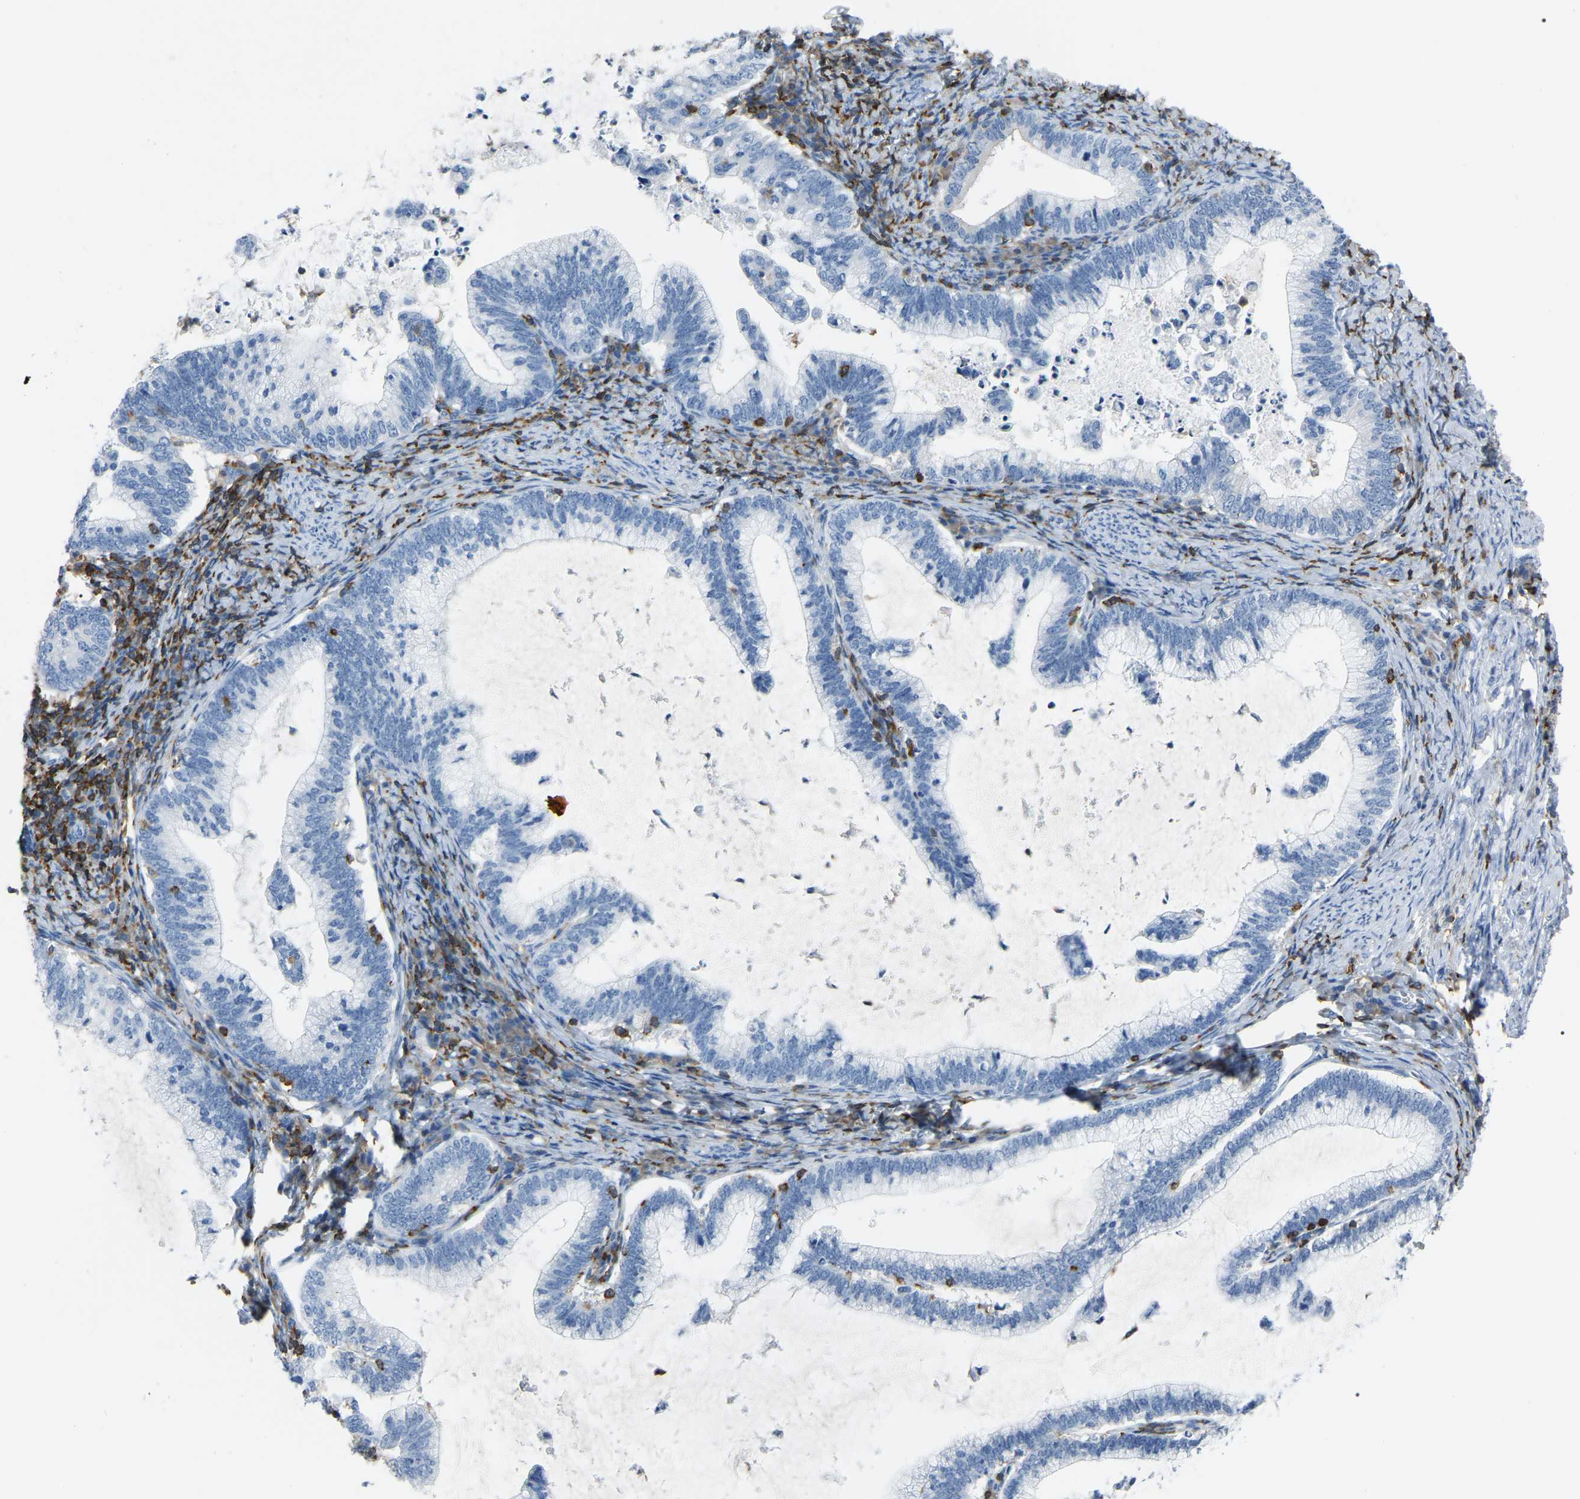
{"staining": {"intensity": "negative", "quantity": "none", "location": "none"}, "tissue": "cervical cancer", "cell_type": "Tumor cells", "image_type": "cancer", "snomed": [{"axis": "morphology", "description": "Adenocarcinoma, NOS"}, {"axis": "topography", "description": "Cervix"}], "caption": "High magnification brightfield microscopy of cervical cancer (adenocarcinoma) stained with DAB (3,3'-diaminobenzidine) (brown) and counterstained with hematoxylin (blue): tumor cells show no significant positivity.", "gene": "ARHGAP45", "patient": {"sex": "female", "age": 36}}